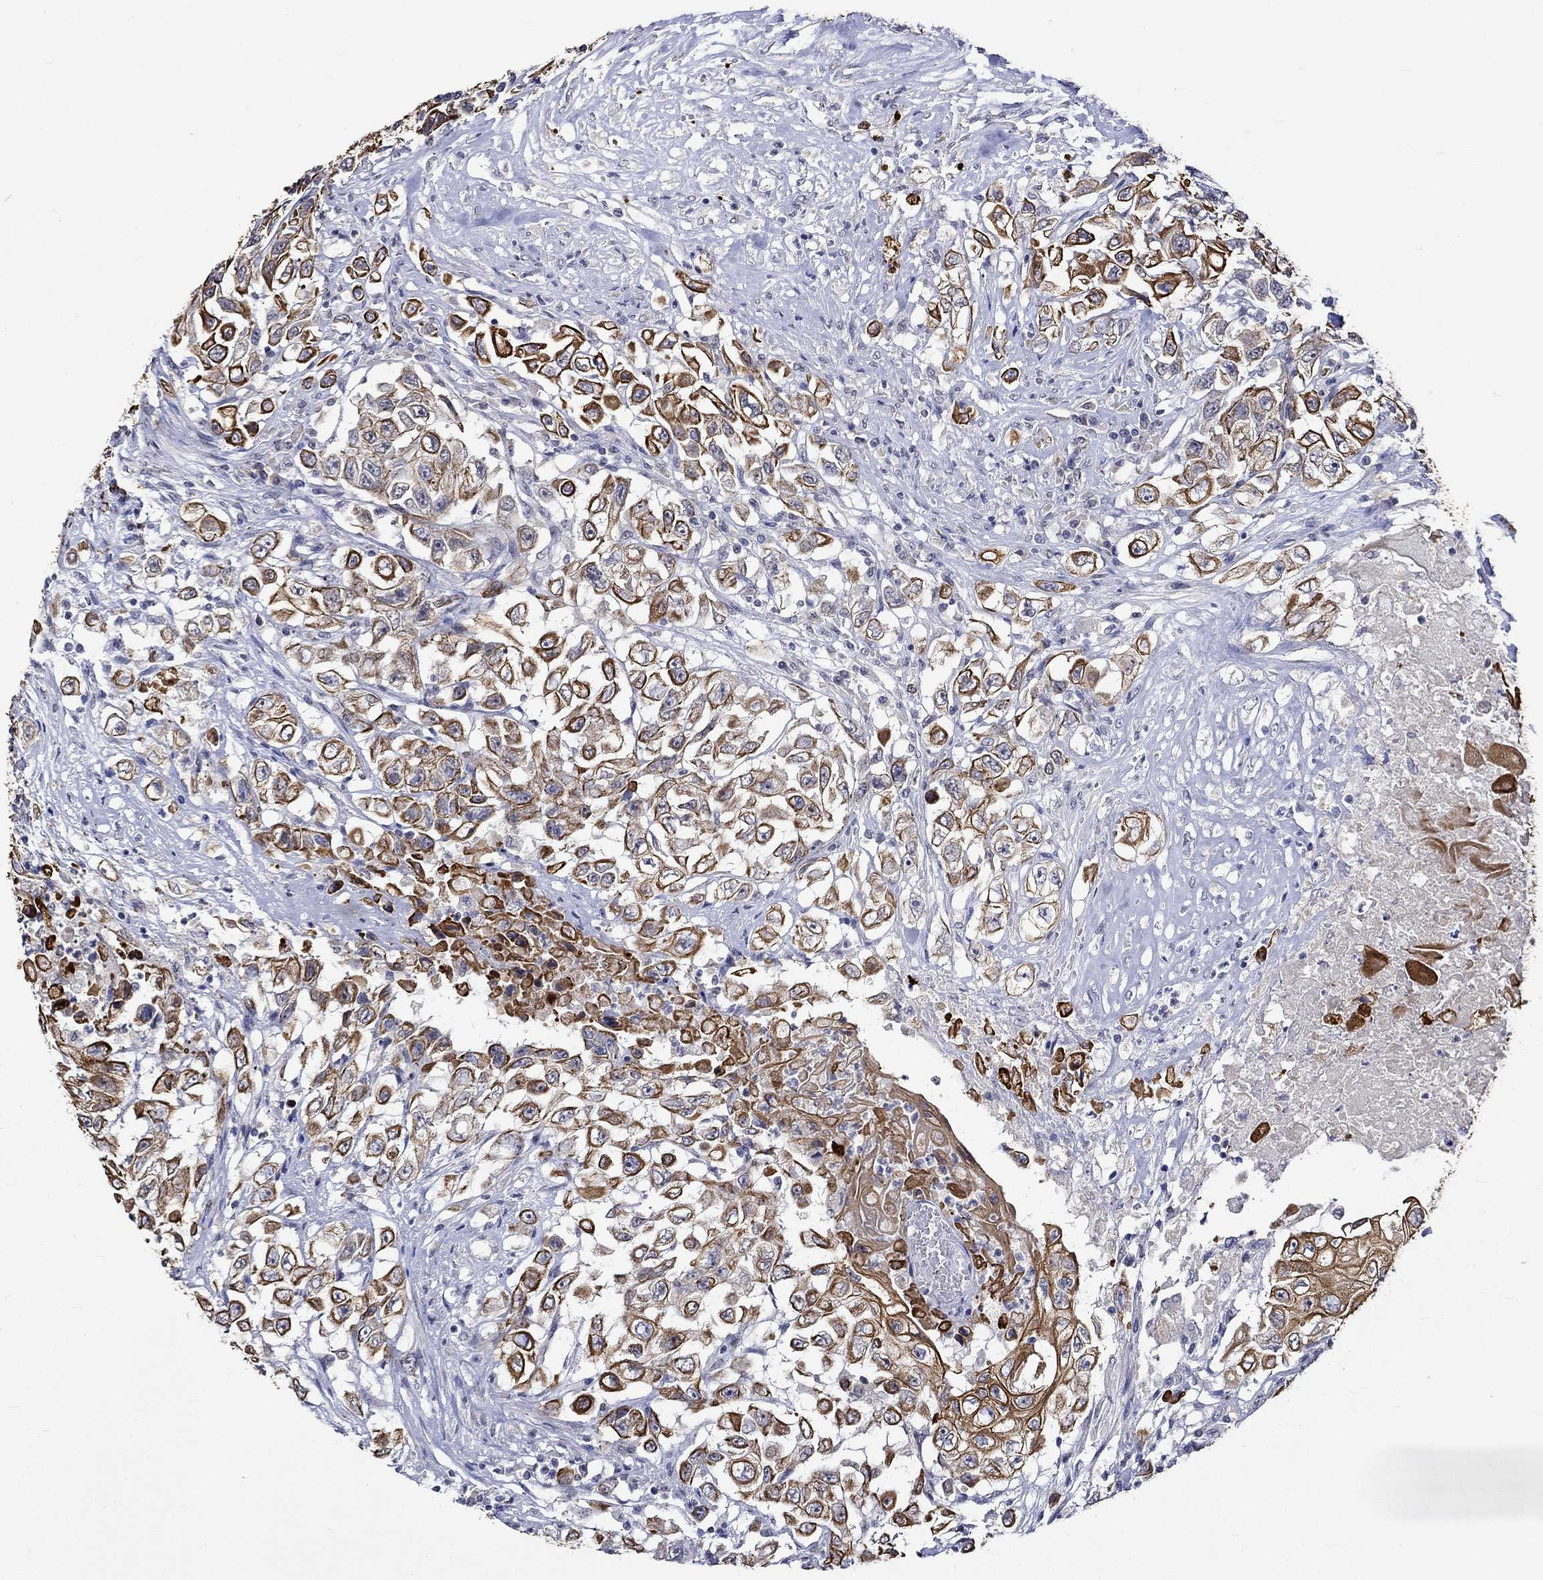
{"staining": {"intensity": "strong", "quantity": ">75%", "location": "cytoplasmic/membranous"}, "tissue": "urothelial cancer", "cell_type": "Tumor cells", "image_type": "cancer", "snomed": [{"axis": "morphology", "description": "Urothelial carcinoma, High grade"}, {"axis": "topography", "description": "Urinary bladder"}], "caption": "A brown stain highlights strong cytoplasmic/membranous expression of a protein in urothelial cancer tumor cells. The staining was performed using DAB to visualize the protein expression in brown, while the nuclei were stained in blue with hematoxylin (Magnification: 20x).", "gene": "DDX3Y", "patient": {"sex": "female", "age": 56}}